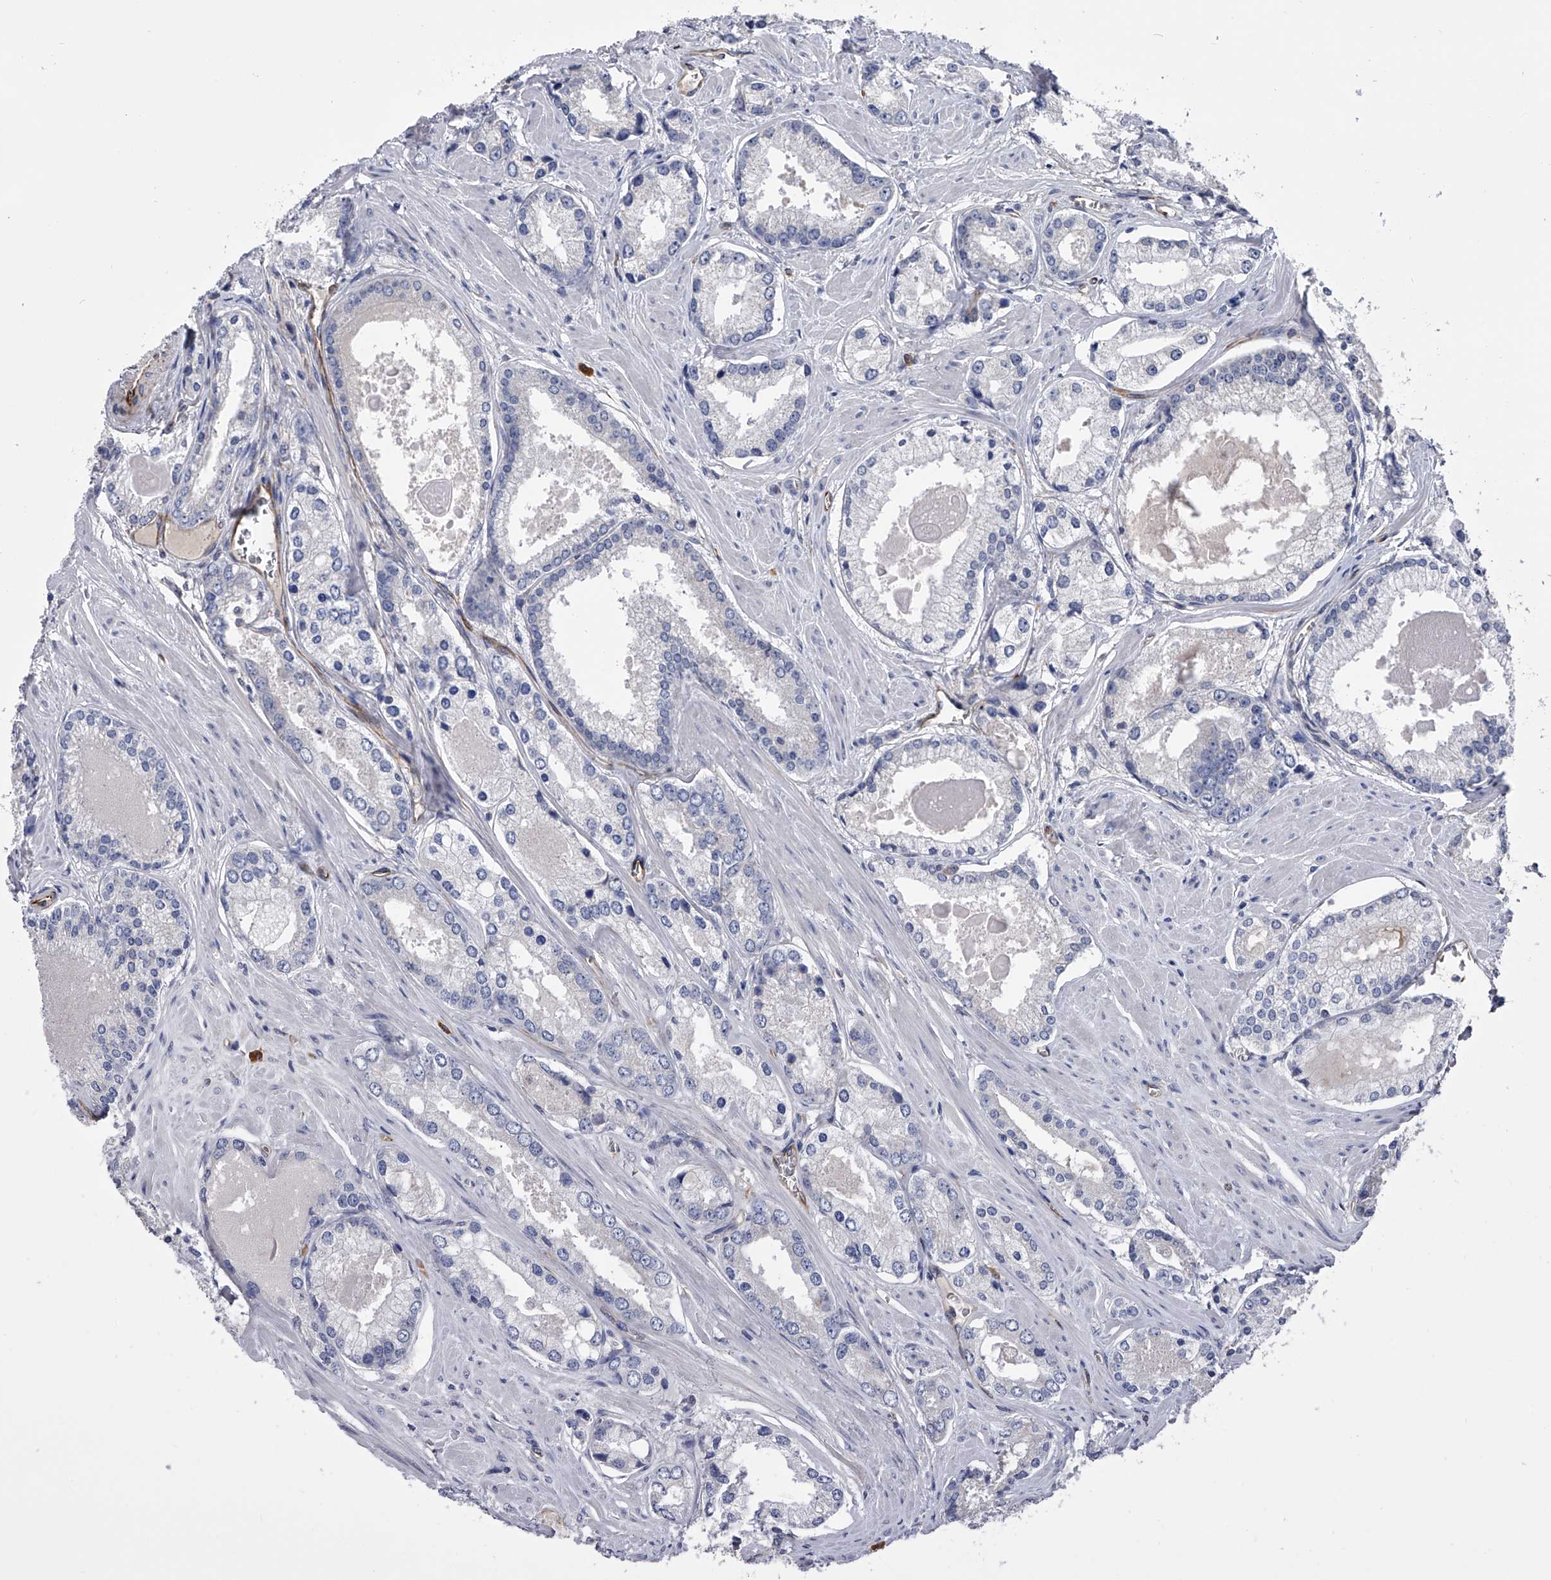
{"staining": {"intensity": "negative", "quantity": "none", "location": "none"}, "tissue": "prostate cancer", "cell_type": "Tumor cells", "image_type": "cancer", "snomed": [{"axis": "morphology", "description": "Adenocarcinoma, Low grade"}, {"axis": "topography", "description": "Prostate"}], "caption": "Prostate cancer was stained to show a protein in brown. There is no significant positivity in tumor cells.", "gene": "EFCAB7", "patient": {"sex": "male", "age": 54}}